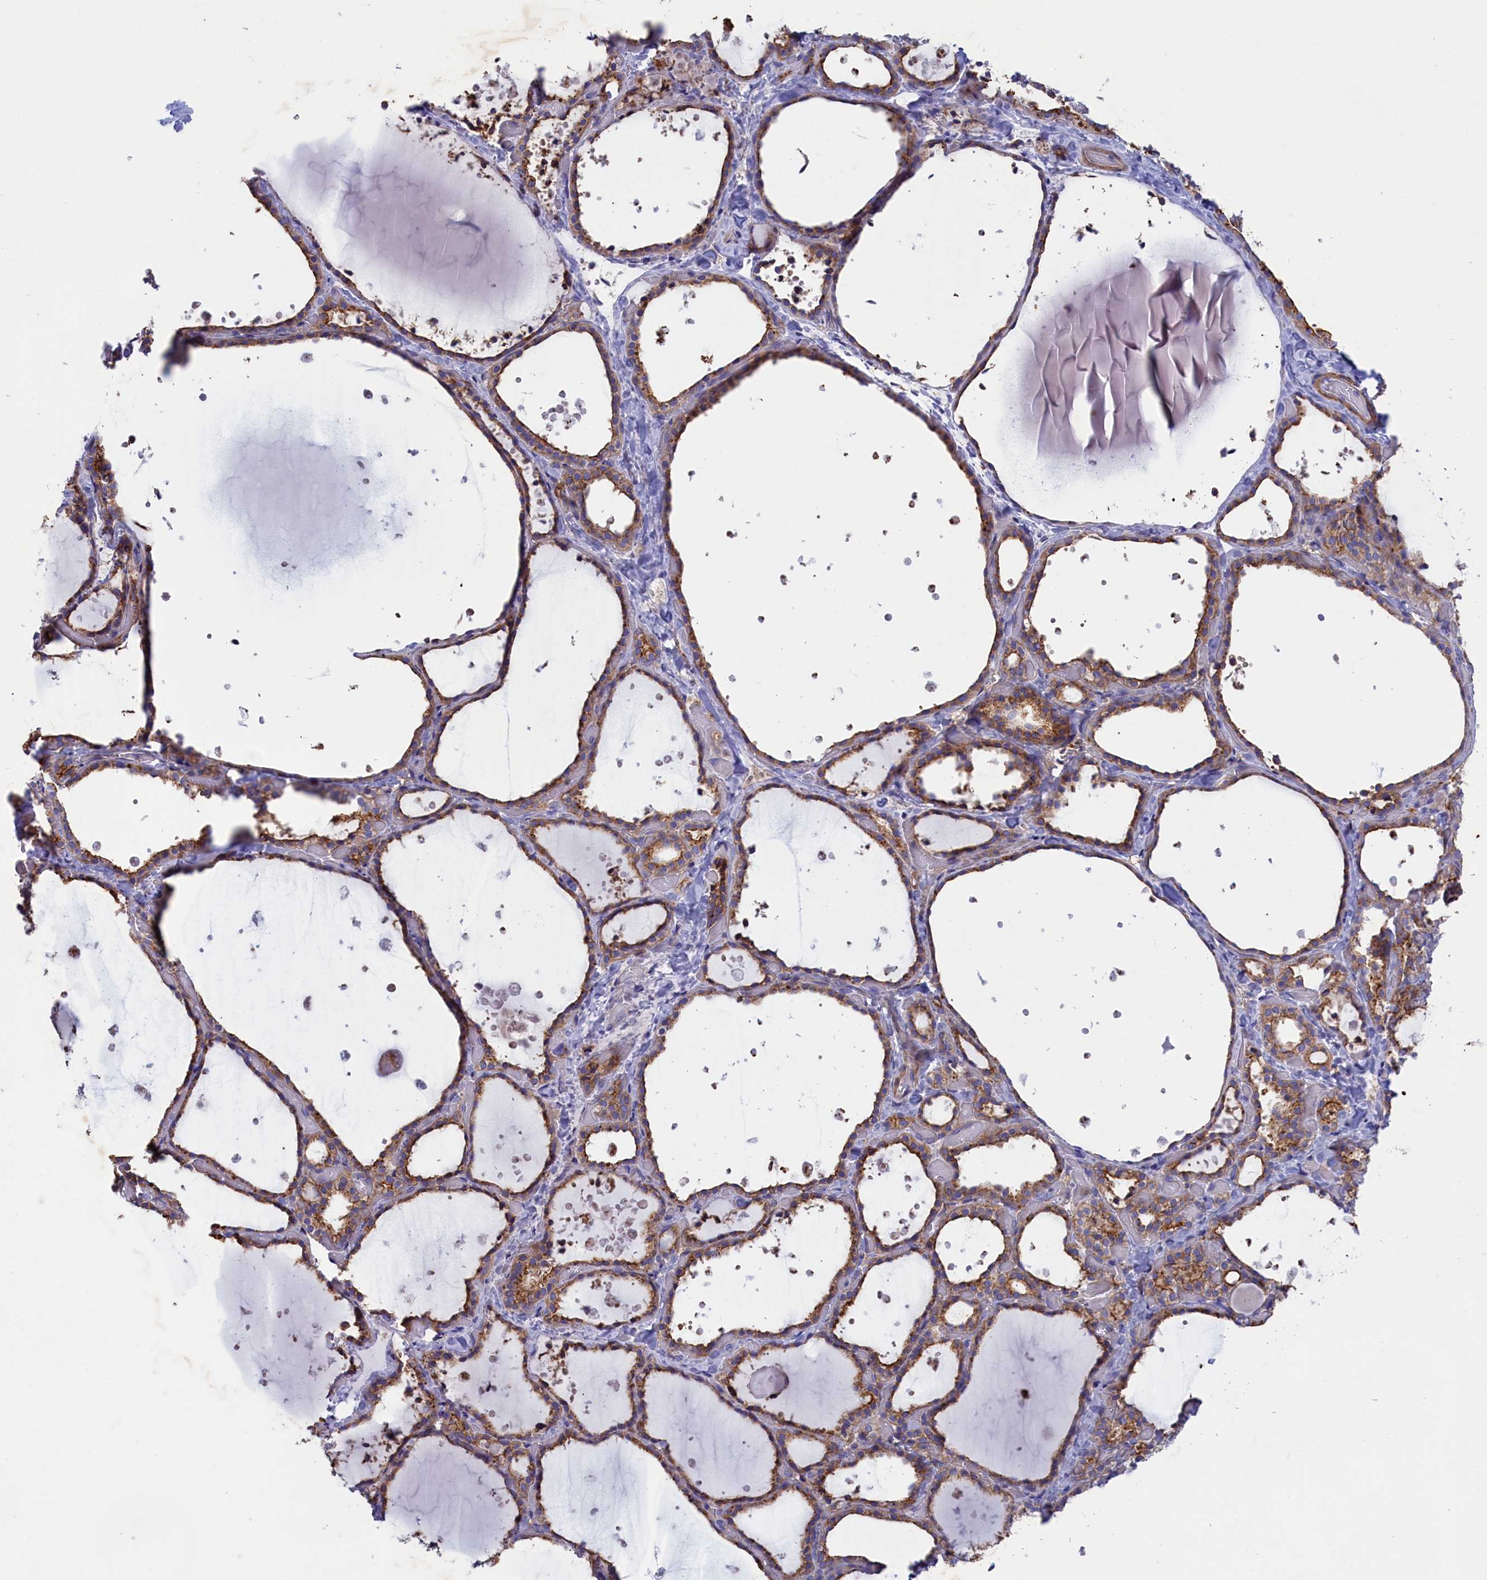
{"staining": {"intensity": "moderate", "quantity": ">75%", "location": "cytoplasmic/membranous"}, "tissue": "thyroid gland", "cell_type": "Glandular cells", "image_type": "normal", "snomed": [{"axis": "morphology", "description": "Normal tissue, NOS"}, {"axis": "topography", "description": "Thyroid gland"}], "caption": "Protein expression analysis of normal thyroid gland displays moderate cytoplasmic/membranous positivity in approximately >75% of glandular cells. Immunohistochemistry (ihc) stains the protein in brown and the nuclei are stained blue.", "gene": "SCAMP4", "patient": {"sex": "female", "age": 44}}